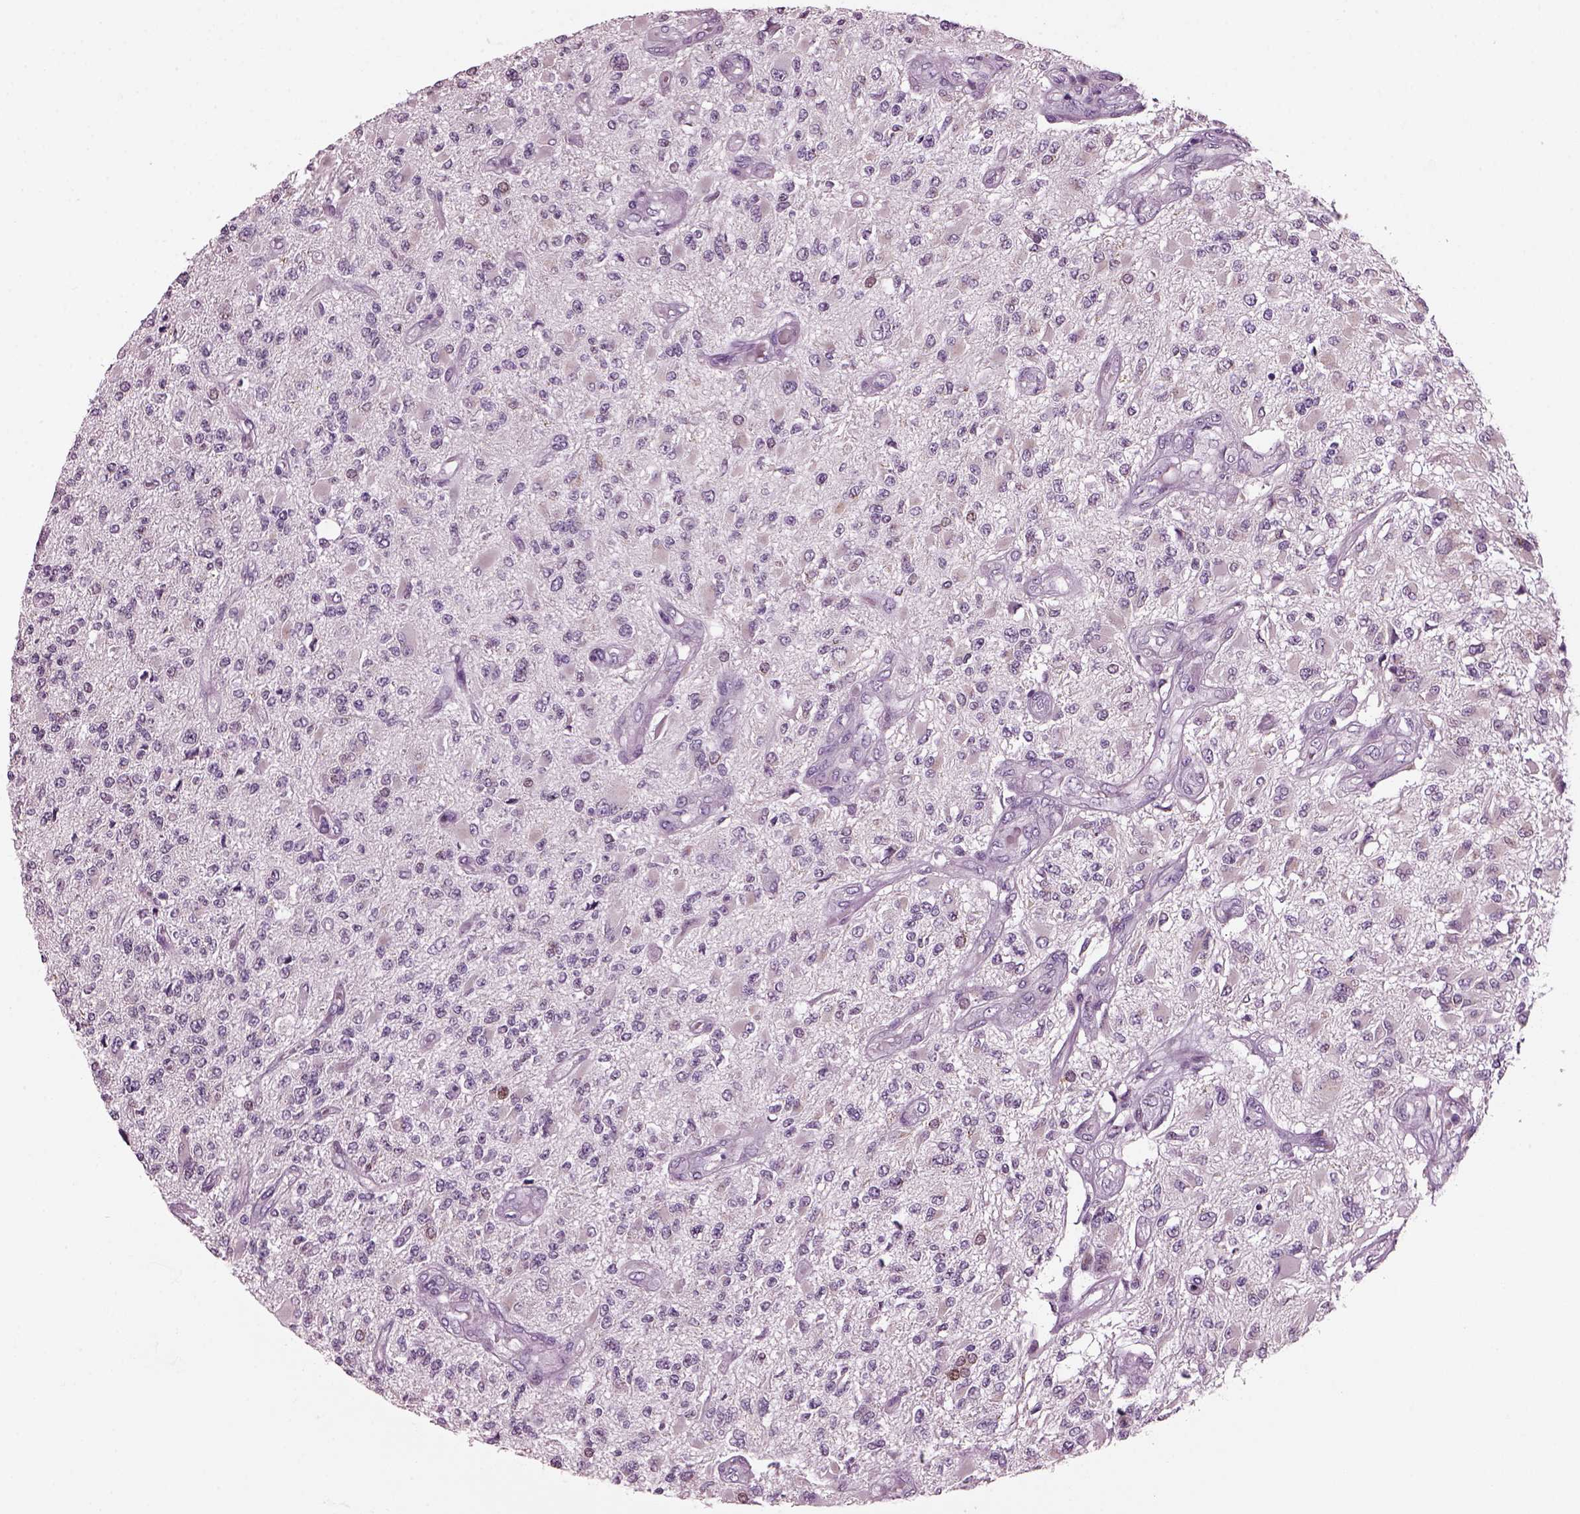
{"staining": {"intensity": "negative", "quantity": "none", "location": "none"}, "tissue": "glioma", "cell_type": "Tumor cells", "image_type": "cancer", "snomed": [{"axis": "morphology", "description": "Glioma, malignant, High grade"}, {"axis": "topography", "description": "Brain"}], "caption": "DAB immunohistochemical staining of human high-grade glioma (malignant) exhibits no significant positivity in tumor cells. The staining was performed using DAB to visualize the protein expression in brown, while the nuclei were stained in blue with hematoxylin (Magnification: 20x).", "gene": "PRR9", "patient": {"sex": "female", "age": 63}}